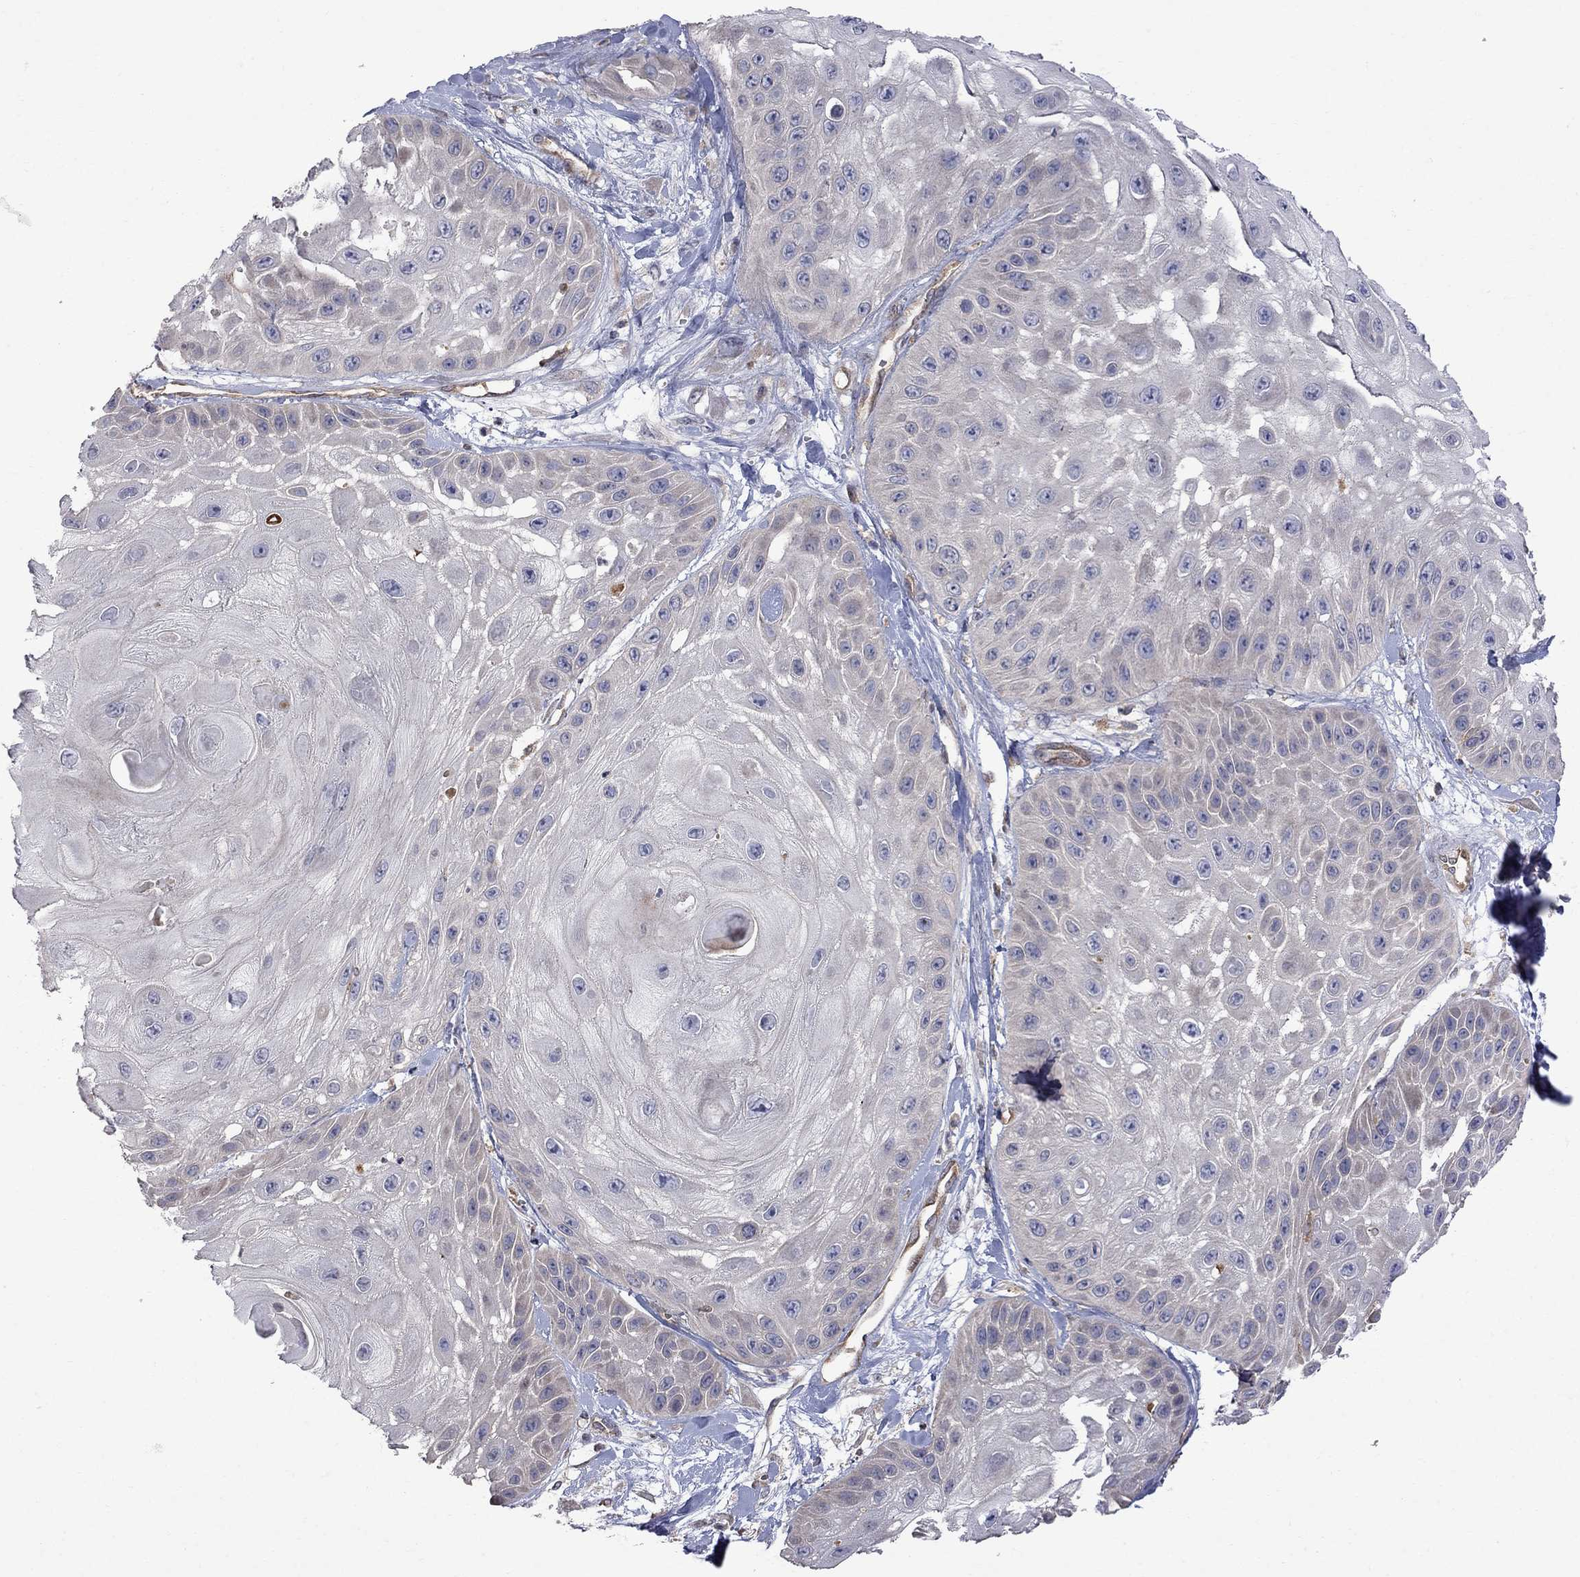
{"staining": {"intensity": "negative", "quantity": "none", "location": "none"}, "tissue": "skin cancer", "cell_type": "Tumor cells", "image_type": "cancer", "snomed": [{"axis": "morphology", "description": "Normal tissue, NOS"}, {"axis": "morphology", "description": "Squamous cell carcinoma, NOS"}, {"axis": "topography", "description": "Skin"}], "caption": "Immunohistochemistry (IHC) photomicrograph of neoplastic tissue: human skin cancer (squamous cell carcinoma) stained with DAB exhibits no significant protein positivity in tumor cells. (Stains: DAB IHC with hematoxylin counter stain, Microscopy: brightfield microscopy at high magnification).", "gene": "ABI3", "patient": {"sex": "male", "age": 79}}